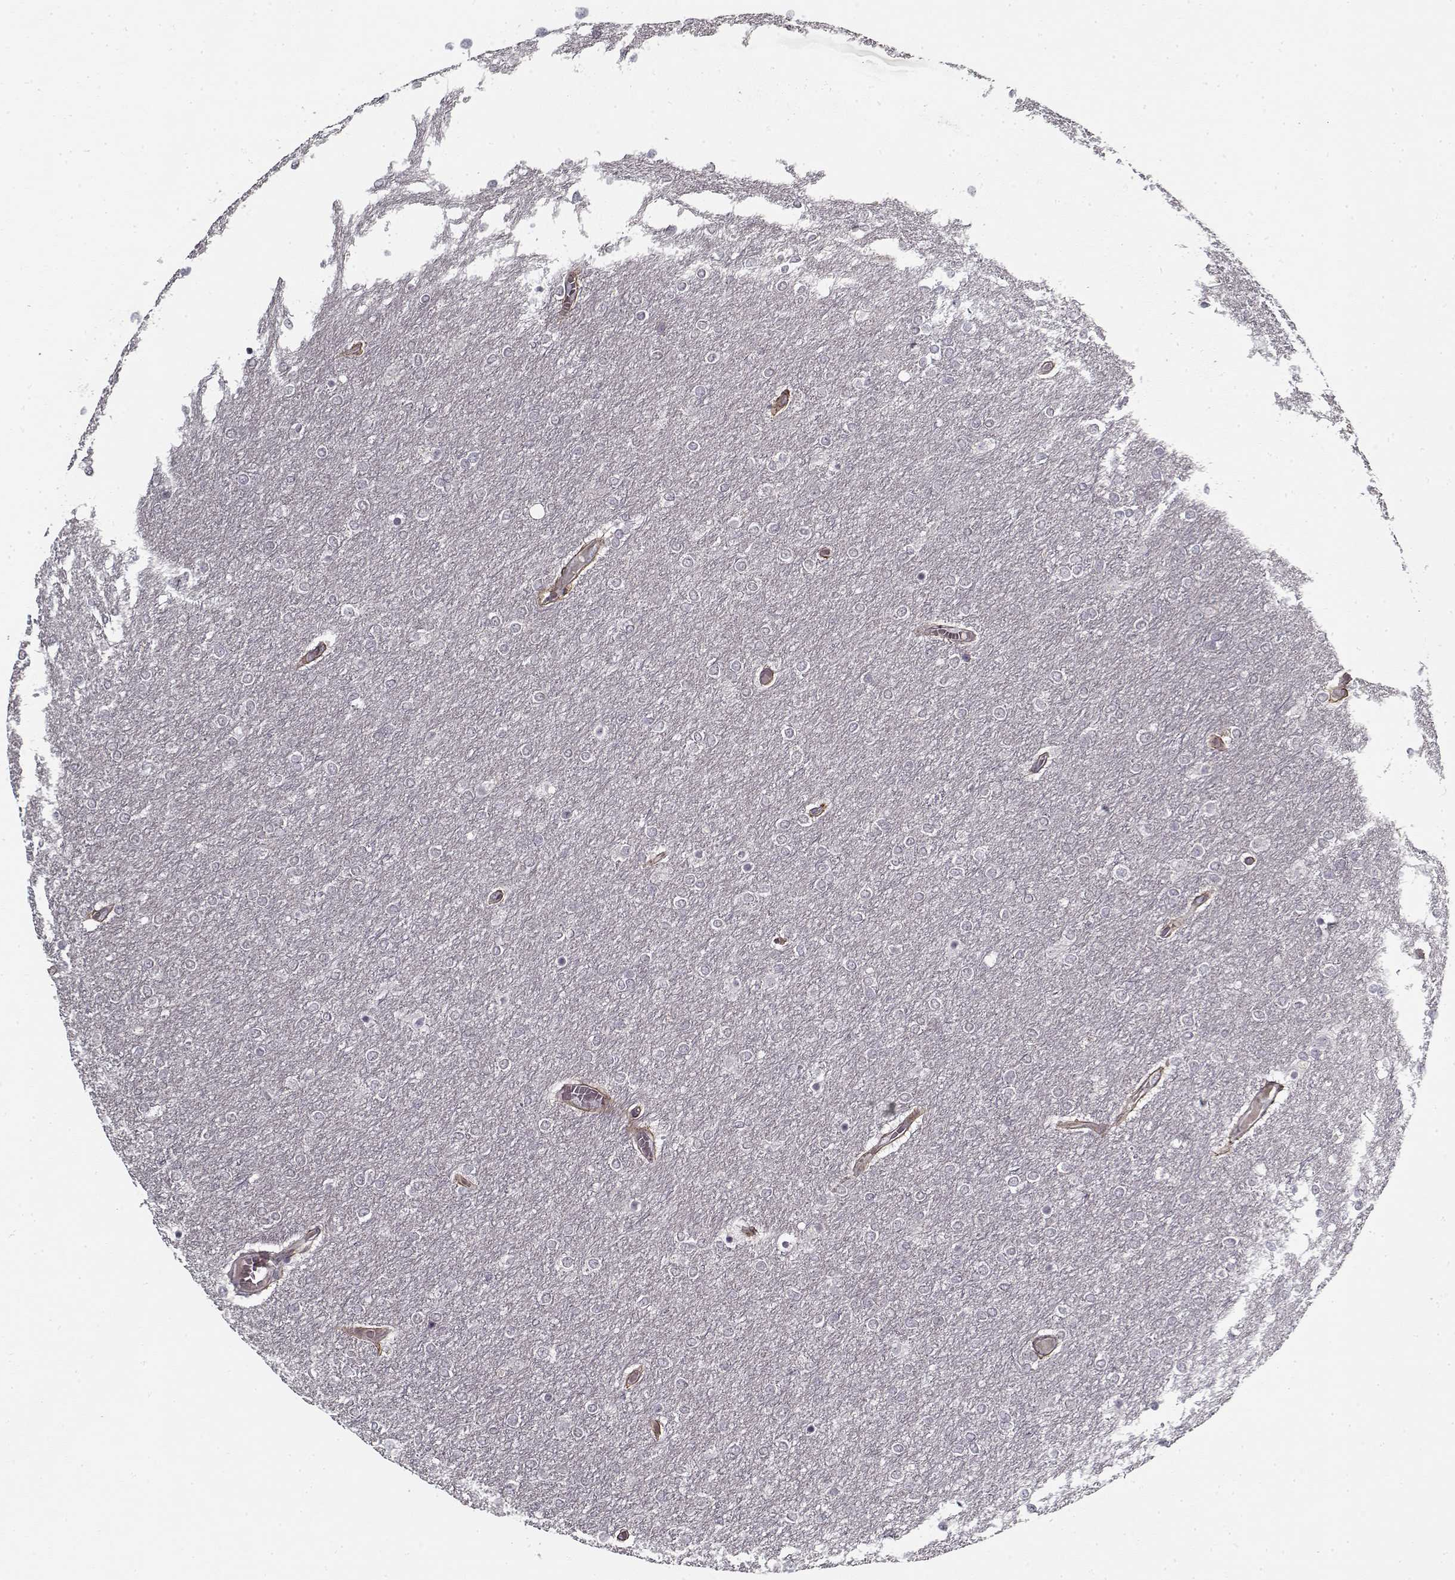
{"staining": {"intensity": "negative", "quantity": "none", "location": "none"}, "tissue": "glioma", "cell_type": "Tumor cells", "image_type": "cancer", "snomed": [{"axis": "morphology", "description": "Glioma, malignant, High grade"}, {"axis": "topography", "description": "Brain"}], "caption": "Histopathology image shows no protein expression in tumor cells of high-grade glioma (malignant) tissue.", "gene": "LAMA2", "patient": {"sex": "female", "age": 61}}